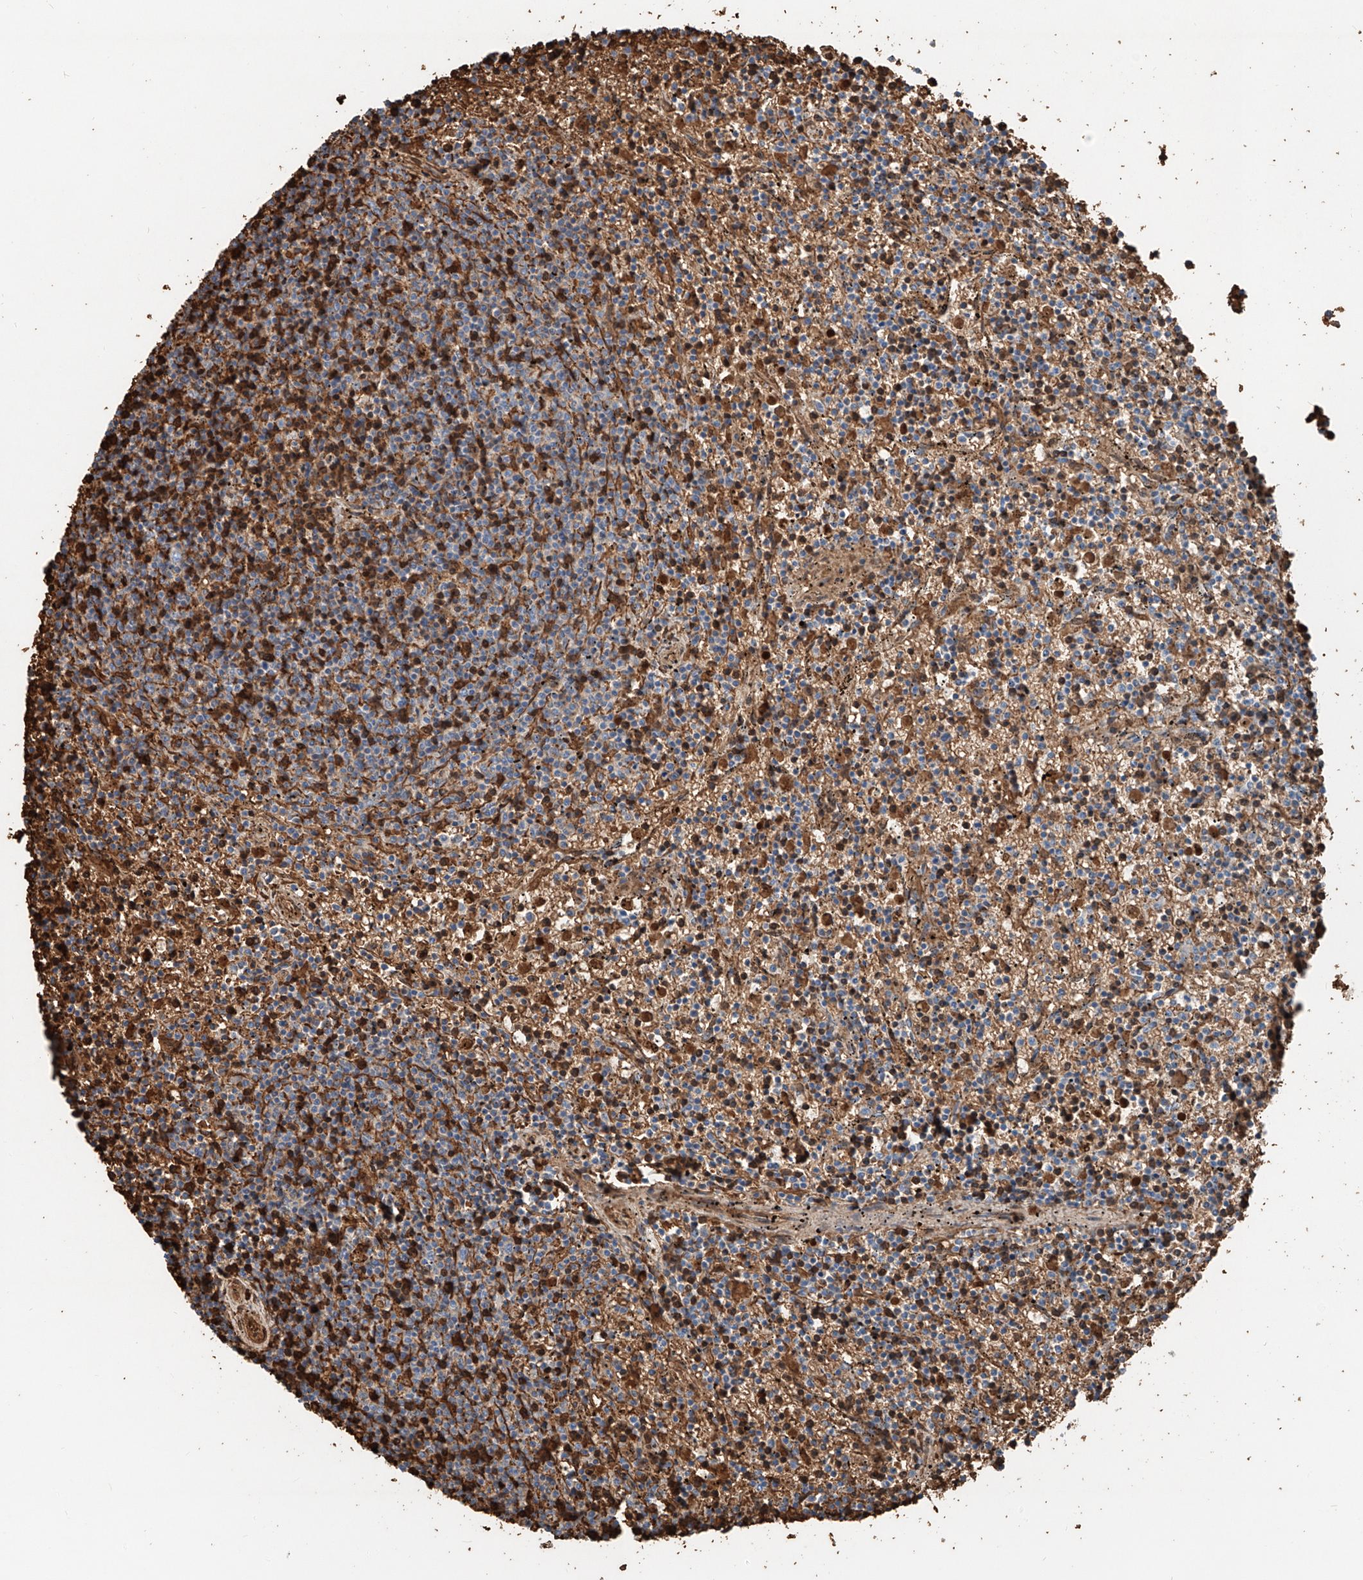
{"staining": {"intensity": "weak", "quantity": "25%-75%", "location": "cytoplasmic/membranous"}, "tissue": "lymphoma", "cell_type": "Tumor cells", "image_type": "cancer", "snomed": [{"axis": "morphology", "description": "Malignant lymphoma, non-Hodgkin's type, Low grade"}, {"axis": "topography", "description": "Spleen"}], "caption": "Immunohistochemical staining of human lymphoma exhibits low levels of weak cytoplasmic/membranous protein expression in about 25%-75% of tumor cells. (Brightfield microscopy of DAB IHC at high magnification).", "gene": "PRSS23", "patient": {"sex": "female", "age": 50}}